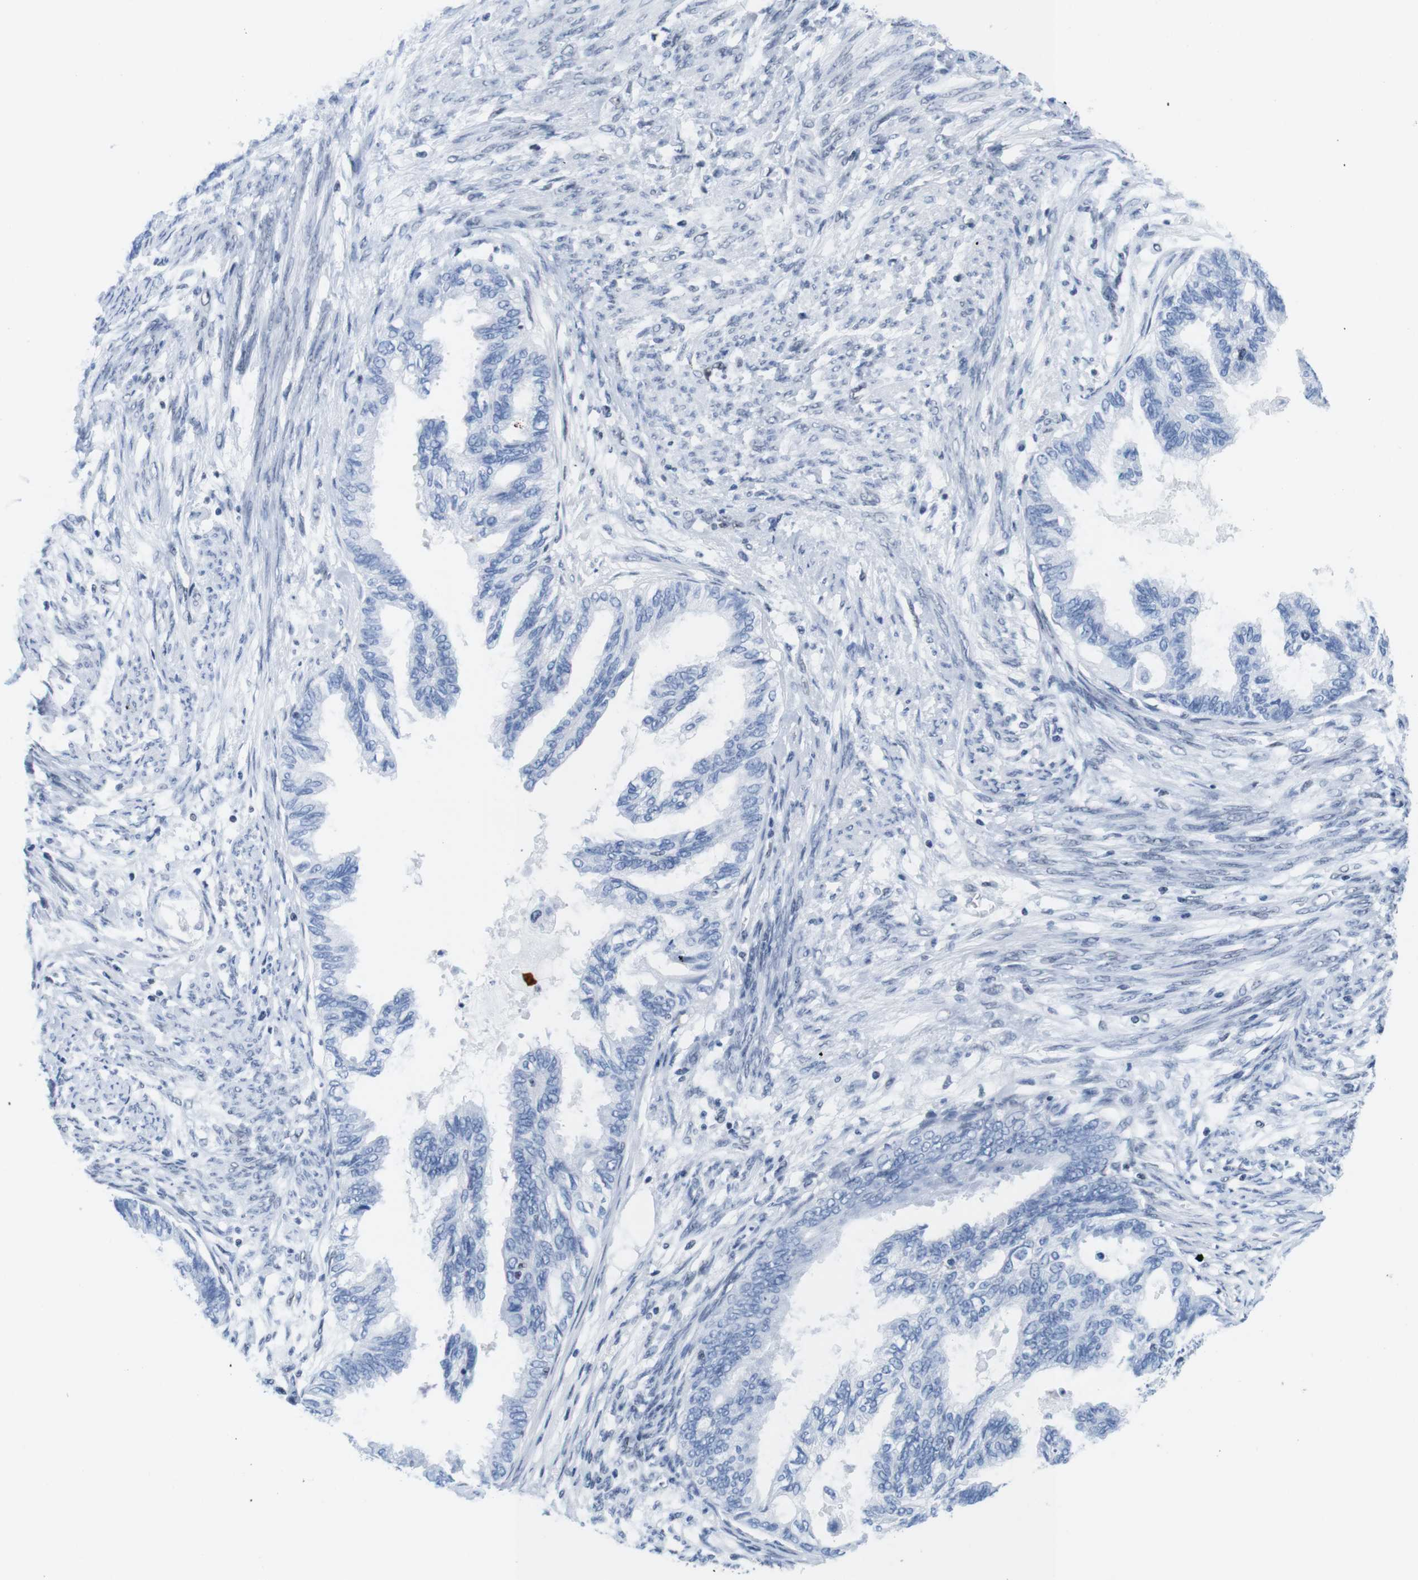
{"staining": {"intensity": "negative", "quantity": "none", "location": "none"}, "tissue": "cervical cancer", "cell_type": "Tumor cells", "image_type": "cancer", "snomed": [{"axis": "morphology", "description": "Normal tissue, NOS"}, {"axis": "morphology", "description": "Adenocarcinoma, NOS"}, {"axis": "topography", "description": "Cervix"}, {"axis": "topography", "description": "Endometrium"}], "caption": "This is a image of IHC staining of cervical adenocarcinoma, which shows no expression in tumor cells.", "gene": "IFI16", "patient": {"sex": "female", "age": 86}}